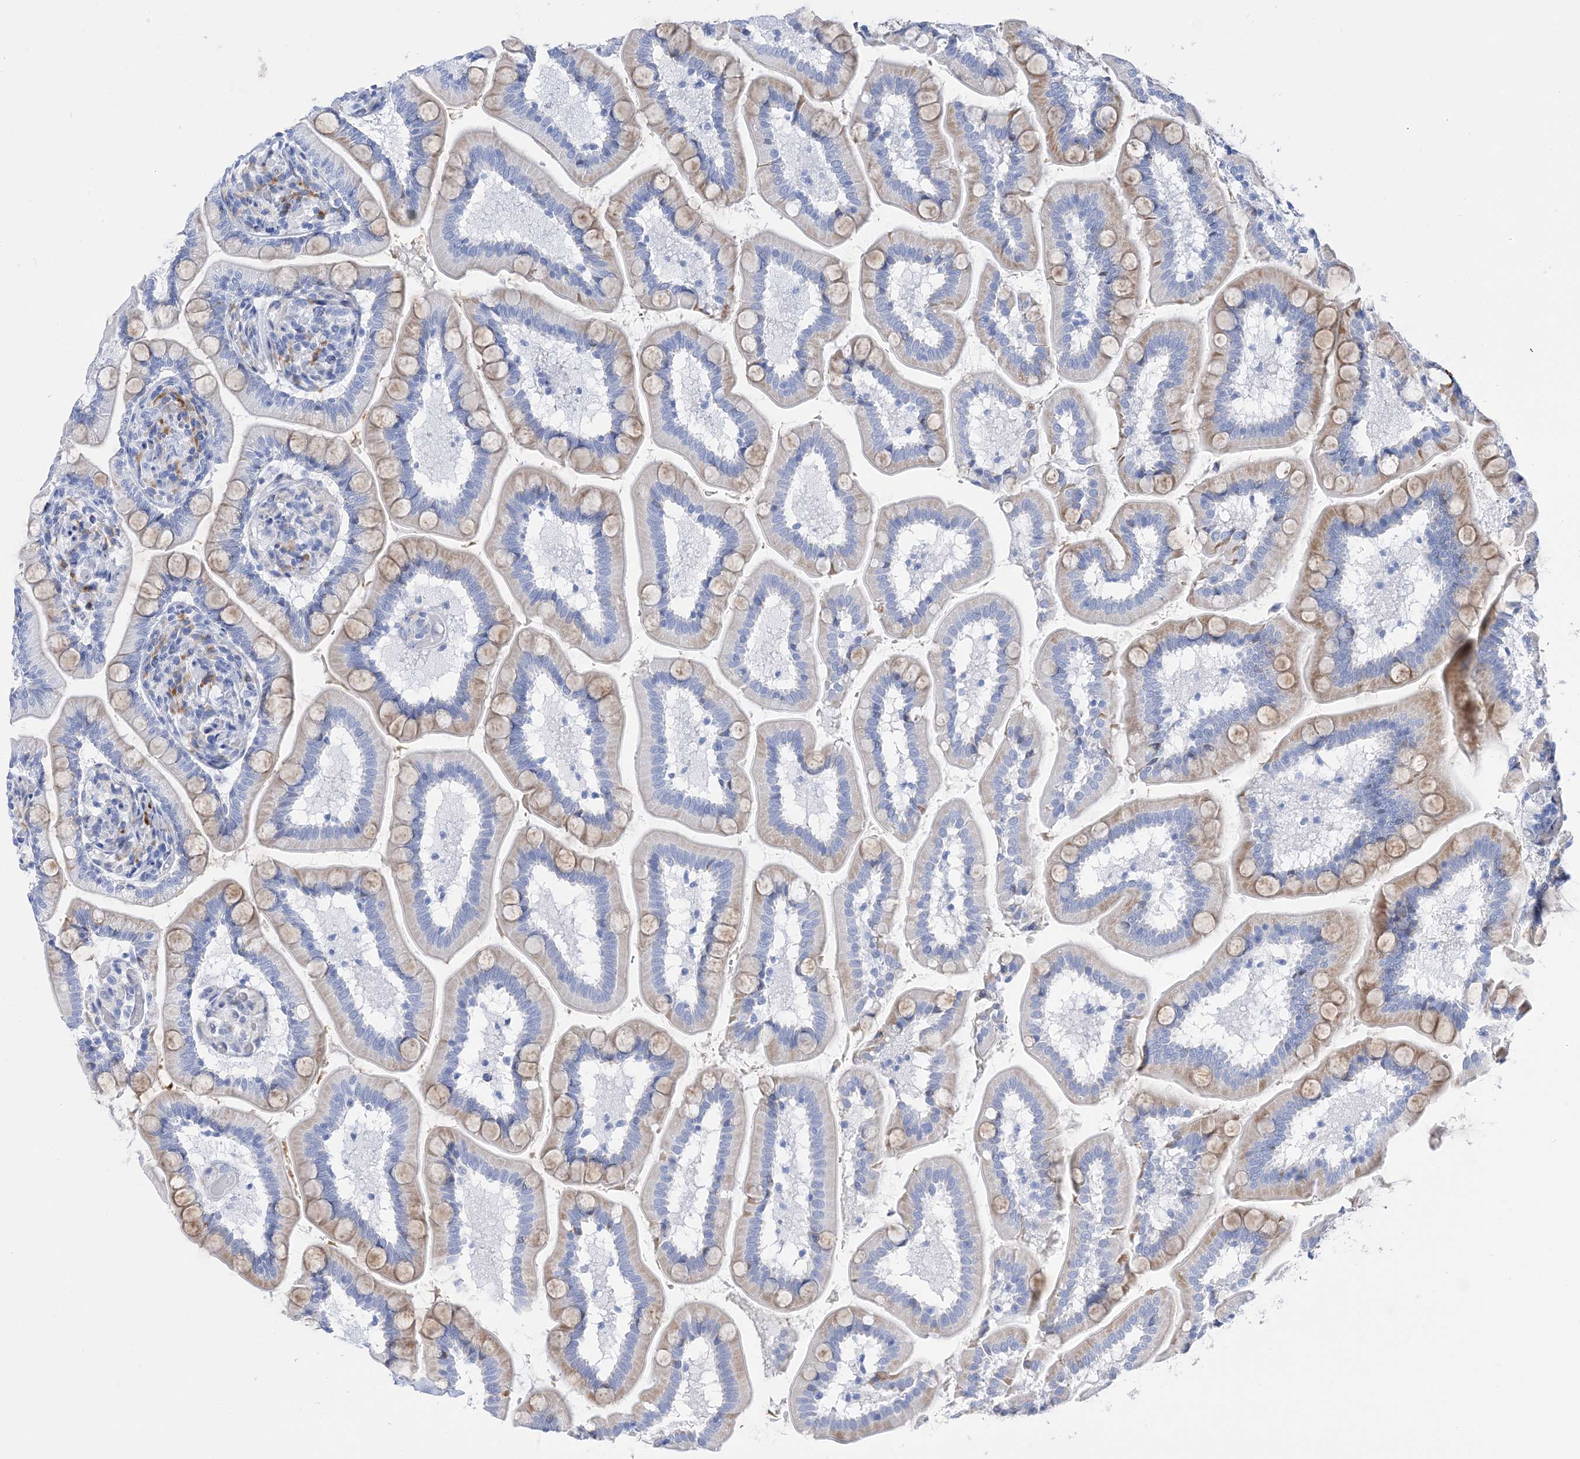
{"staining": {"intensity": "weak", "quantity": "25%-75%", "location": "cytoplasmic/membranous"}, "tissue": "small intestine", "cell_type": "Glandular cells", "image_type": "normal", "snomed": [{"axis": "morphology", "description": "Normal tissue, NOS"}, {"axis": "topography", "description": "Small intestine"}], "caption": "Immunohistochemistry (DAB) staining of normal human small intestine displays weak cytoplasmic/membranous protein expression in approximately 25%-75% of glandular cells. (DAB = brown stain, brightfield microscopy at high magnification).", "gene": "TSPYL6", "patient": {"sex": "female", "age": 64}}